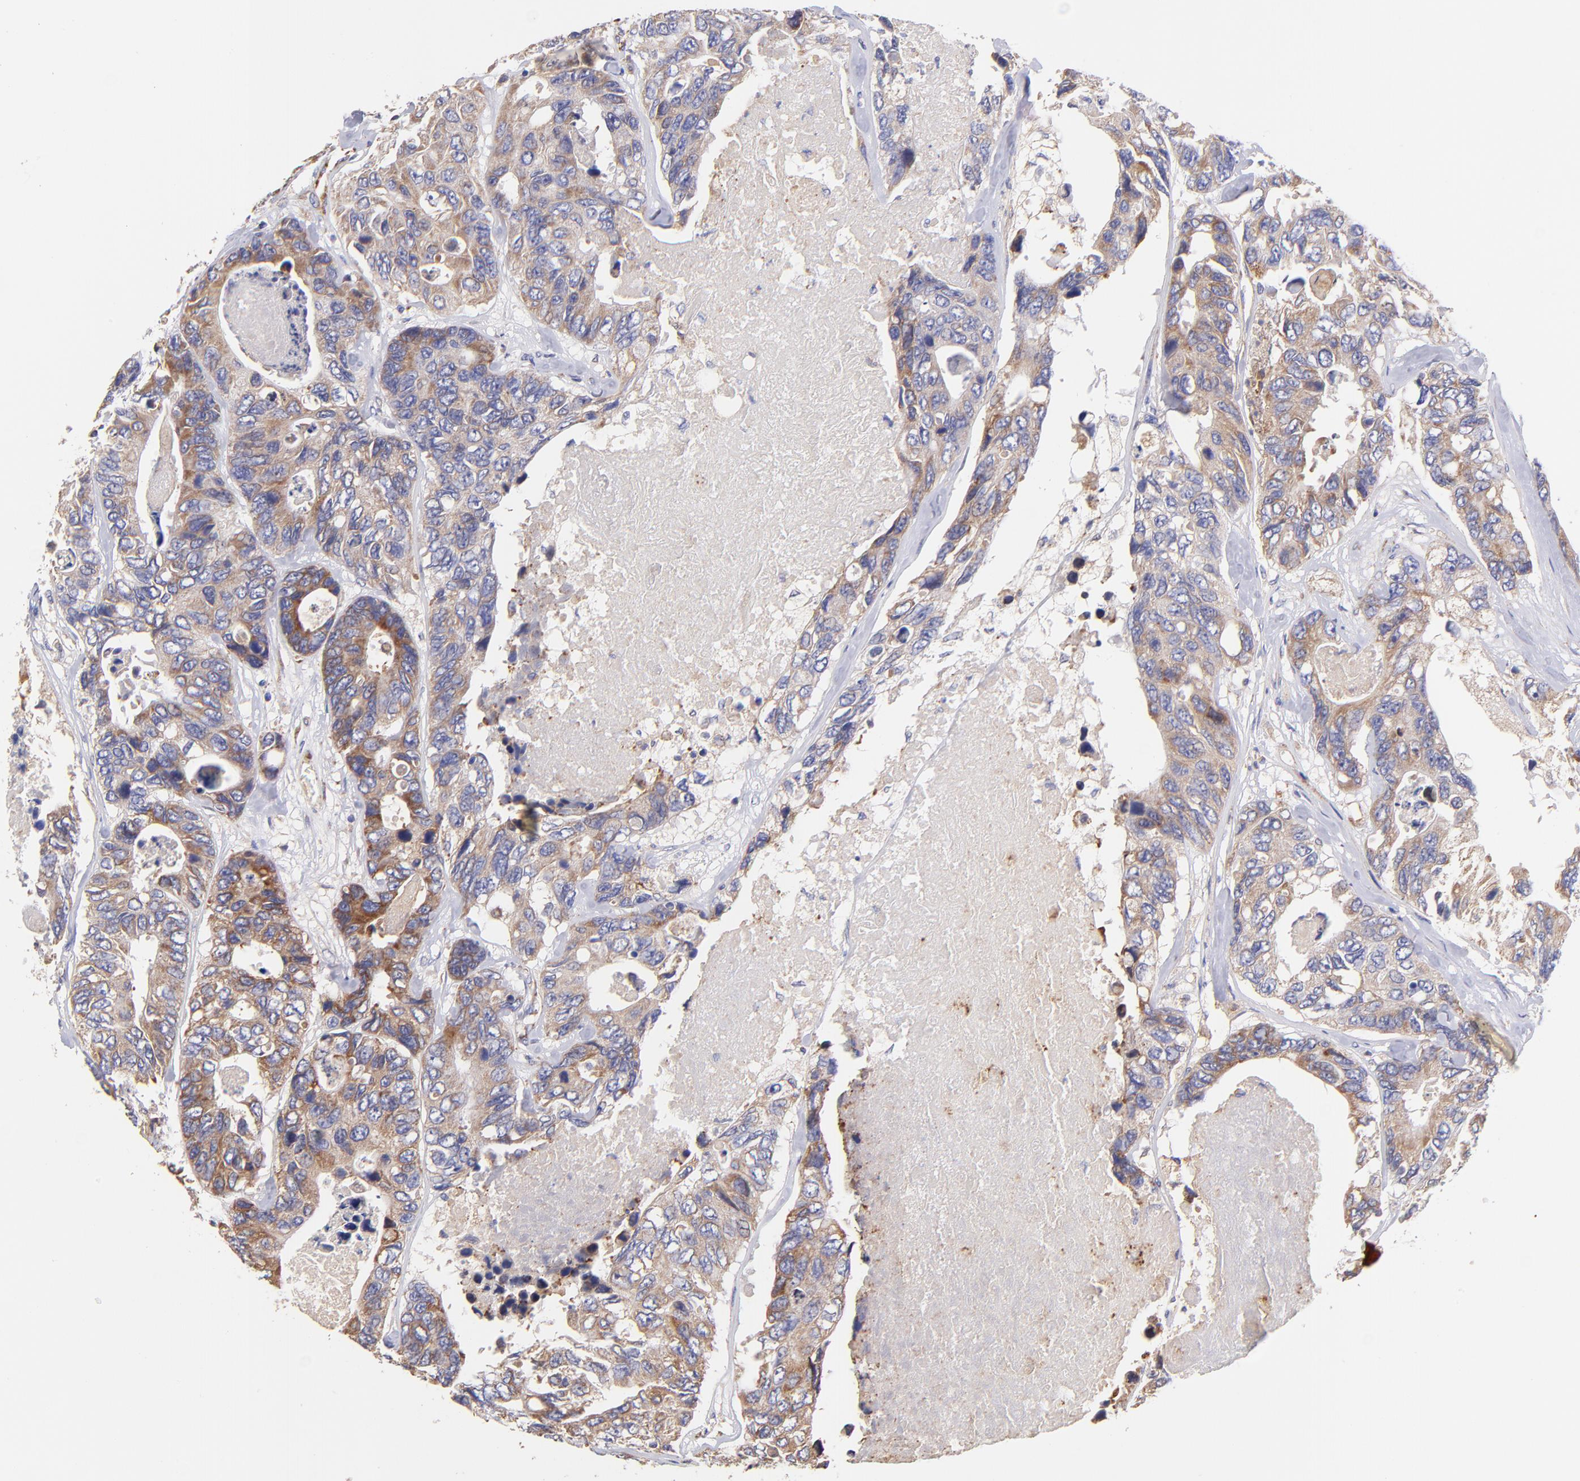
{"staining": {"intensity": "moderate", "quantity": "<25%", "location": "cytoplasmic/membranous"}, "tissue": "colorectal cancer", "cell_type": "Tumor cells", "image_type": "cancer", "snomed": [{"axis": "morphology", "description": "Adenocarcinoma, NOS"}, {"axis": "topography", "description": "Colon"}], "caption": "This is an image of immunohistochemistry (IHC) staining of colorectal cancer, which shows moderate expression in the cytoplasmic/membranous of tumor cells.", "gene": "PREX1", "patient": {"sex": "female", "age": 86}}